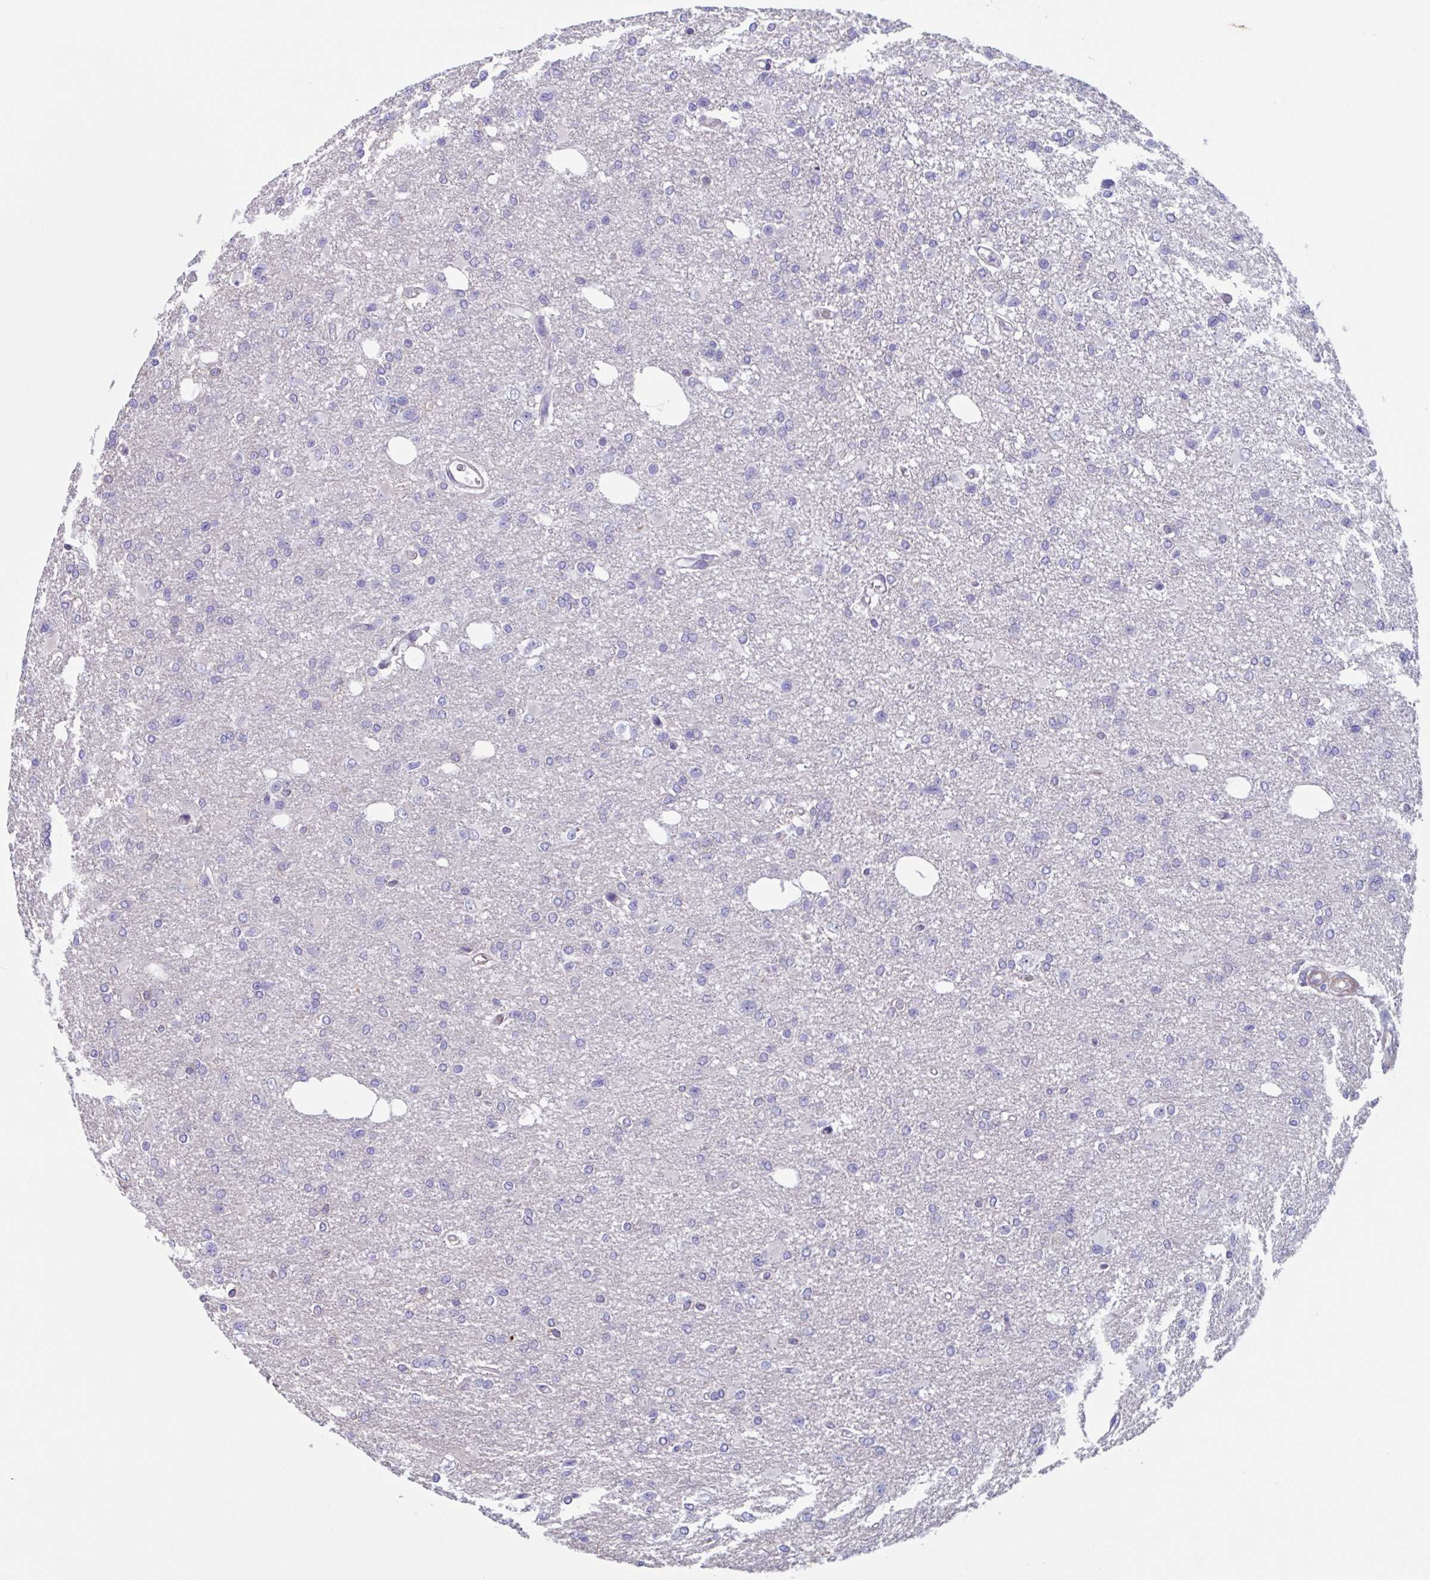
{"staining": {"intensity": "negative", "quantity": "none", "location": "none"}, "tissue": "glioma", "cell_type": "Tumor cells", "image_type": "cancer", "snomed": [{"axis": "morphology", "description": "Glioma, malignant, Low grade"}, {"axis": "topography", "description": "Brain"}], "caption": "Immunohistochemistry image of neoplastic tissue: human malignant glioma (low-grade) stained with DAB (3,3'-diaminobenzidine) reveals no significant protein staining in tumor cells.", "gene": "LPIN3", "patient": {"sex": "male", "age": 26}}